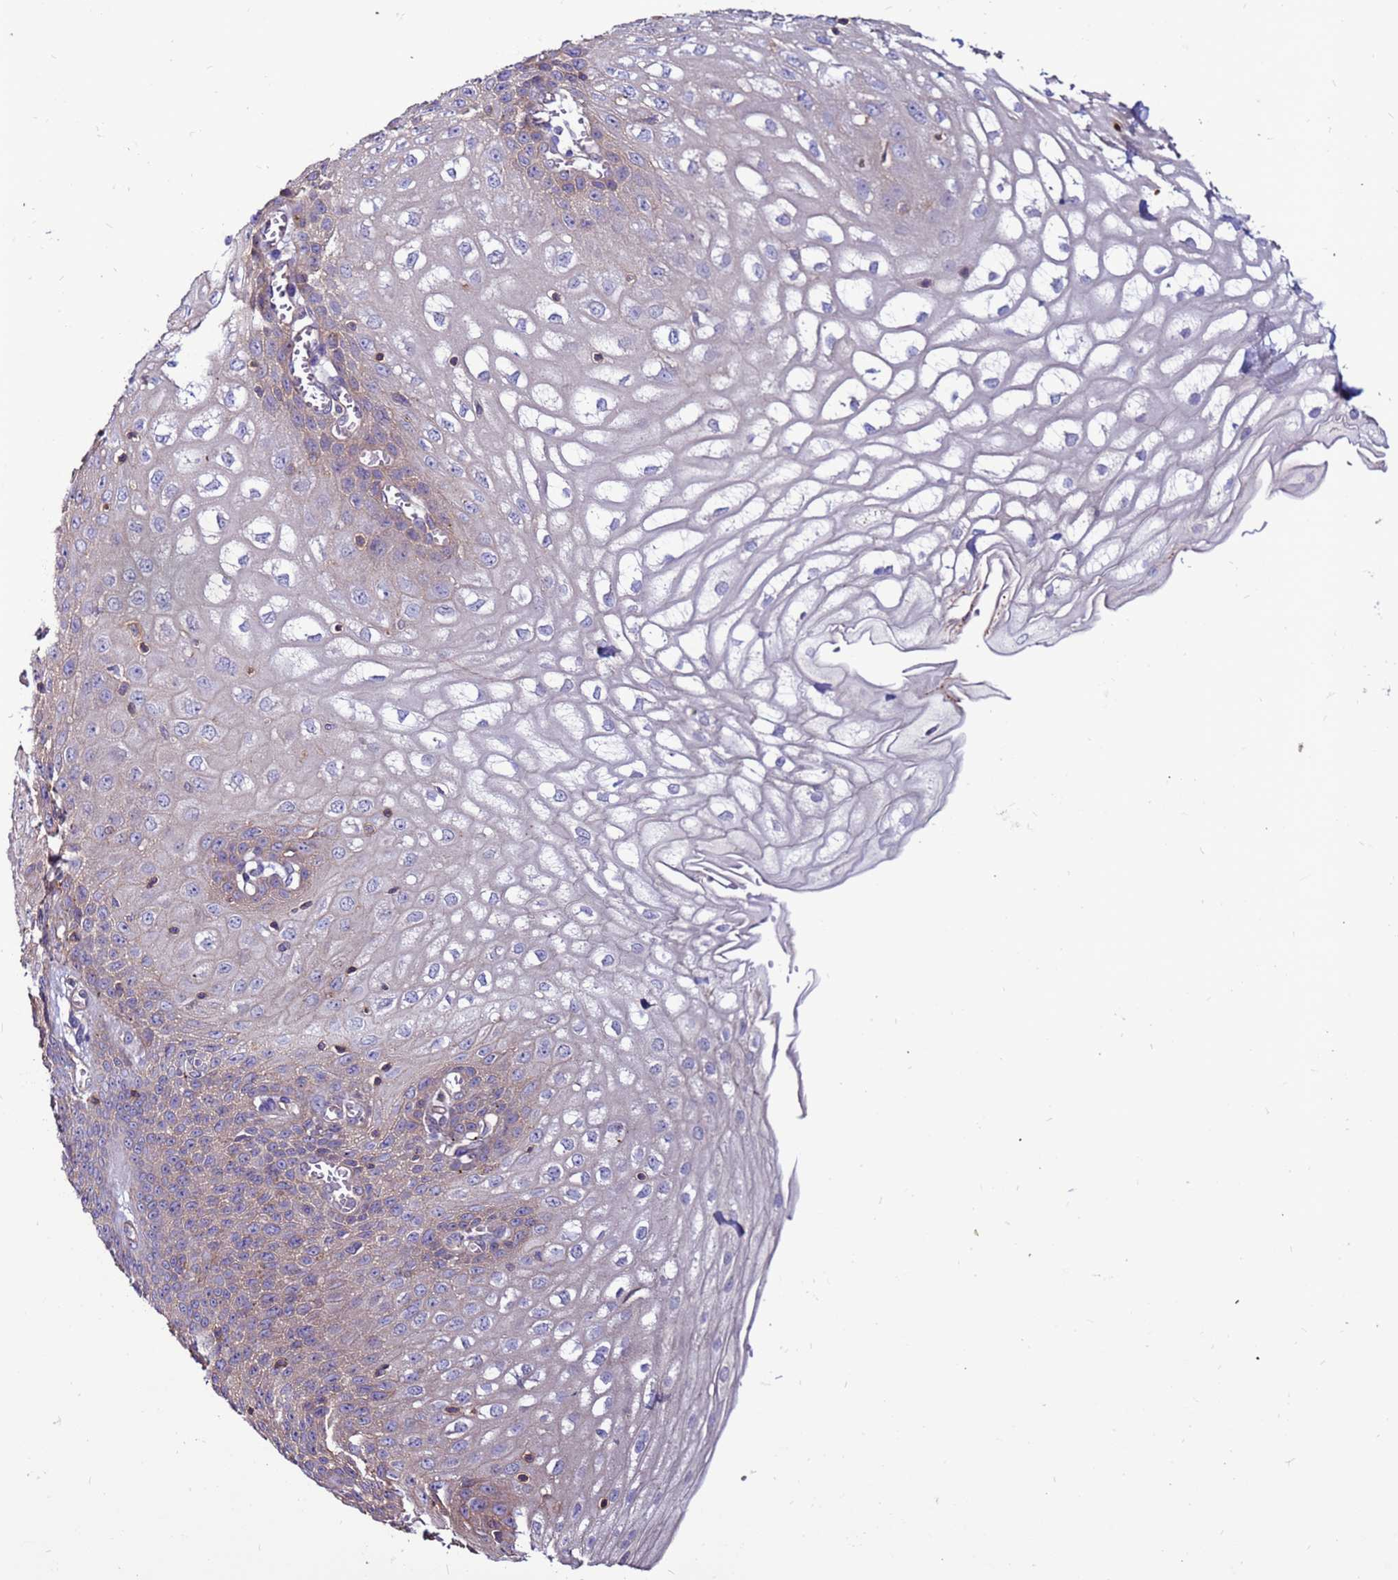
{"staining": {"intensity": "weak", "quantity": "25%-75%", "location": "cytoplasmic/membranous"}, "tissue": "esophagus", "cell_type": "Squamous epithelial cells", "image_type": "normal", "snomed": [{"axis": "morphology", "description": "Normal tissue, NOS"}, {"axis": "topography", "description": "Esophagus"}], "caption": "Immunohistochemistry (IHC) photomicrograph of normal esophagus: human esophagus stained using IHC shows low levels of weak protein expression localized specifically in the cytoplasmic/membranous of squamous epithelial cells, appearing as a cytoplasmic/membranous brown color.", "gene": "NRN1L", "patient": {"sex": "male", "age": 81}}